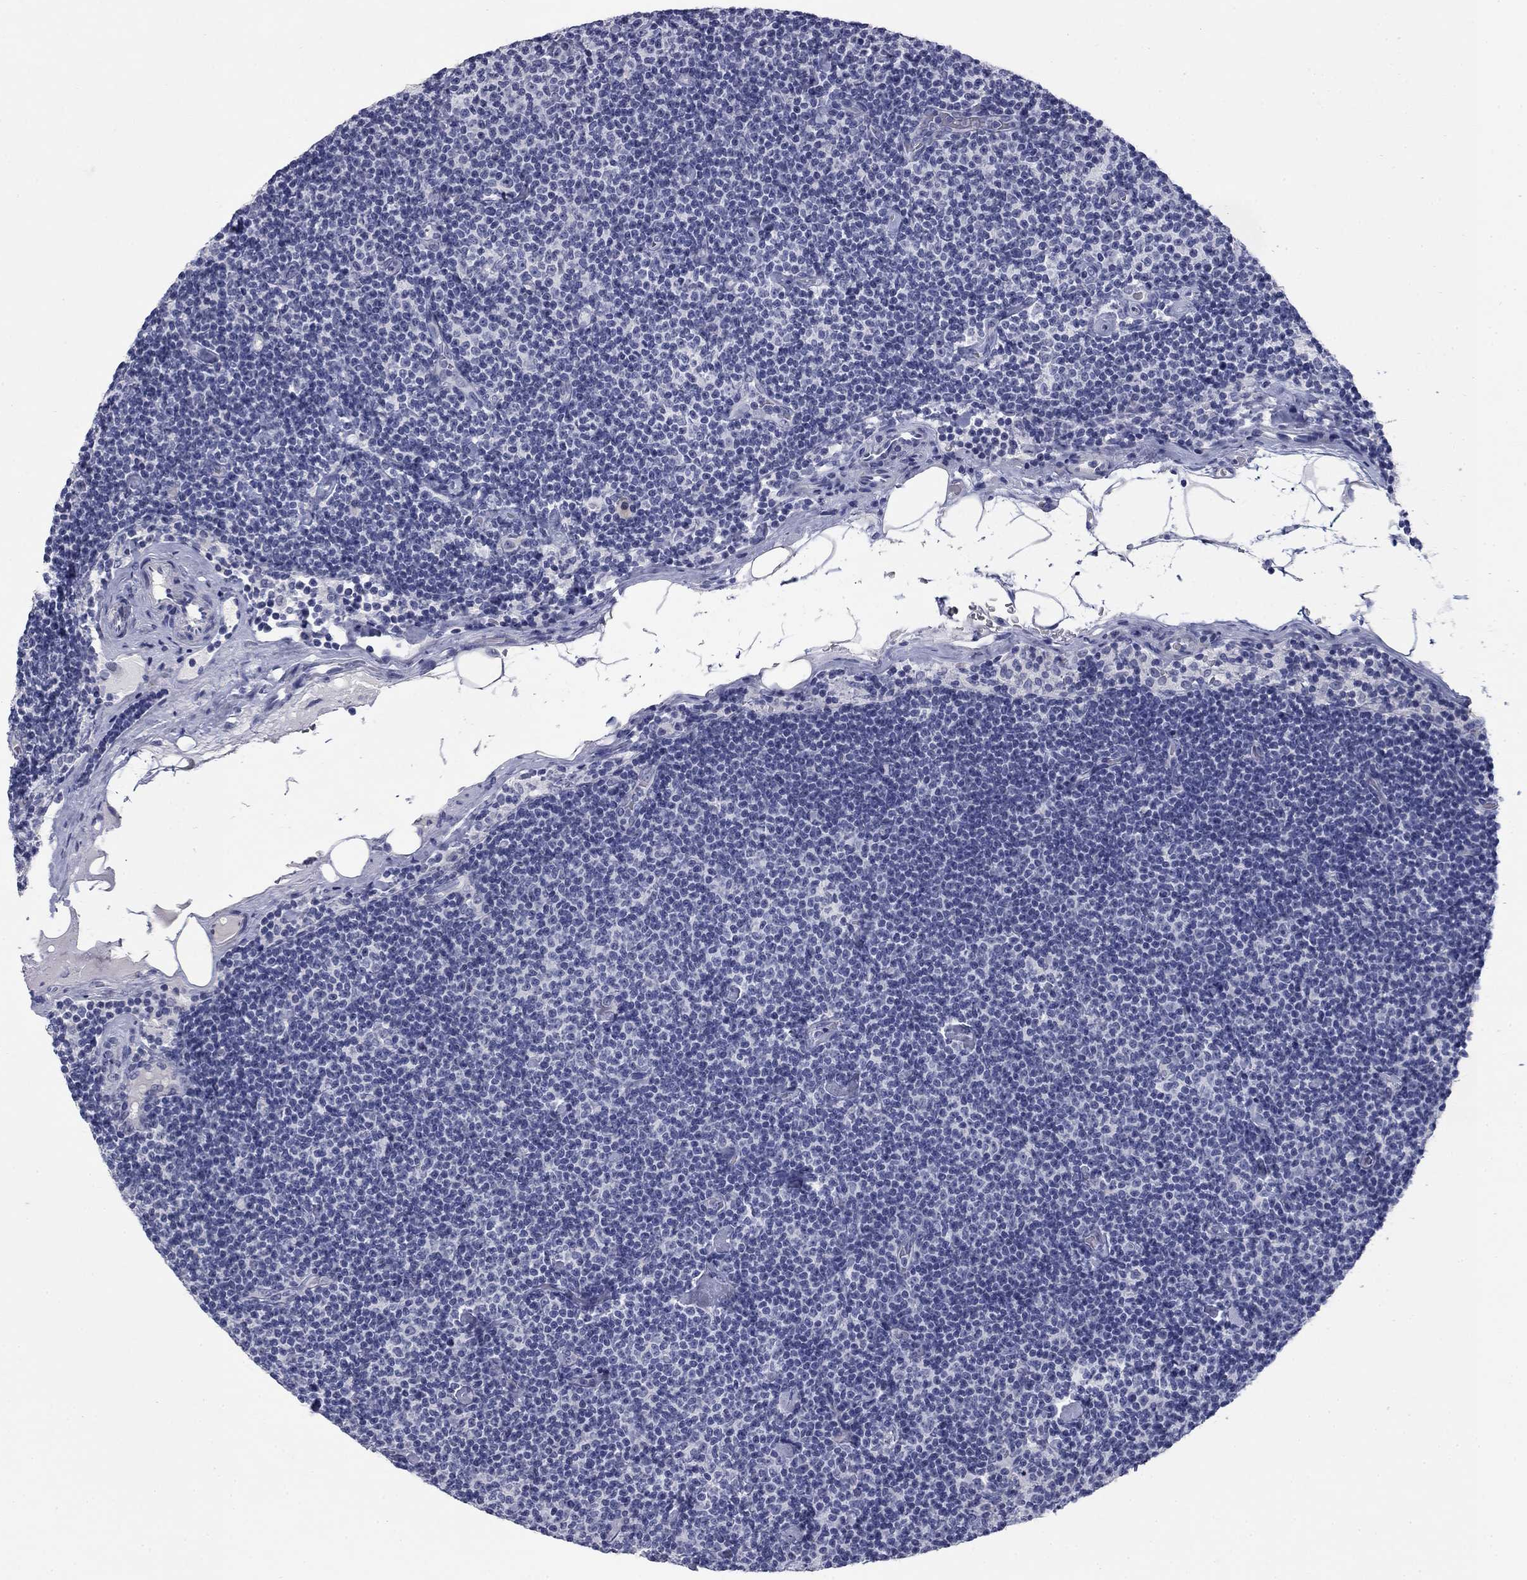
{"staining": {"intensity": "negative", "quantity": "none", "location": "none"}, "tissue": "lymphoma", "cell_type": "Tumor cells", "image_type": "cancer", "snomed": [{"axis": "morphology", "description": "Malignant lymphoma, non-Hodgkin's type, Low grade"}, {"axis": "topography", "description": "Lymph node"}], "caption": "Immunohistochemistry histopathology image of neoplastic tissue: lymphoma stained with DAB demonstrates no significant protein staining in tumor cells. (Brightfield microscopy of DAB (3,3'-diaminobenzidine) immunohistochemistry (IHC) at high magnification).", "gene": "ELAVL4", "patient": {"sex": "male", "age": 81}}